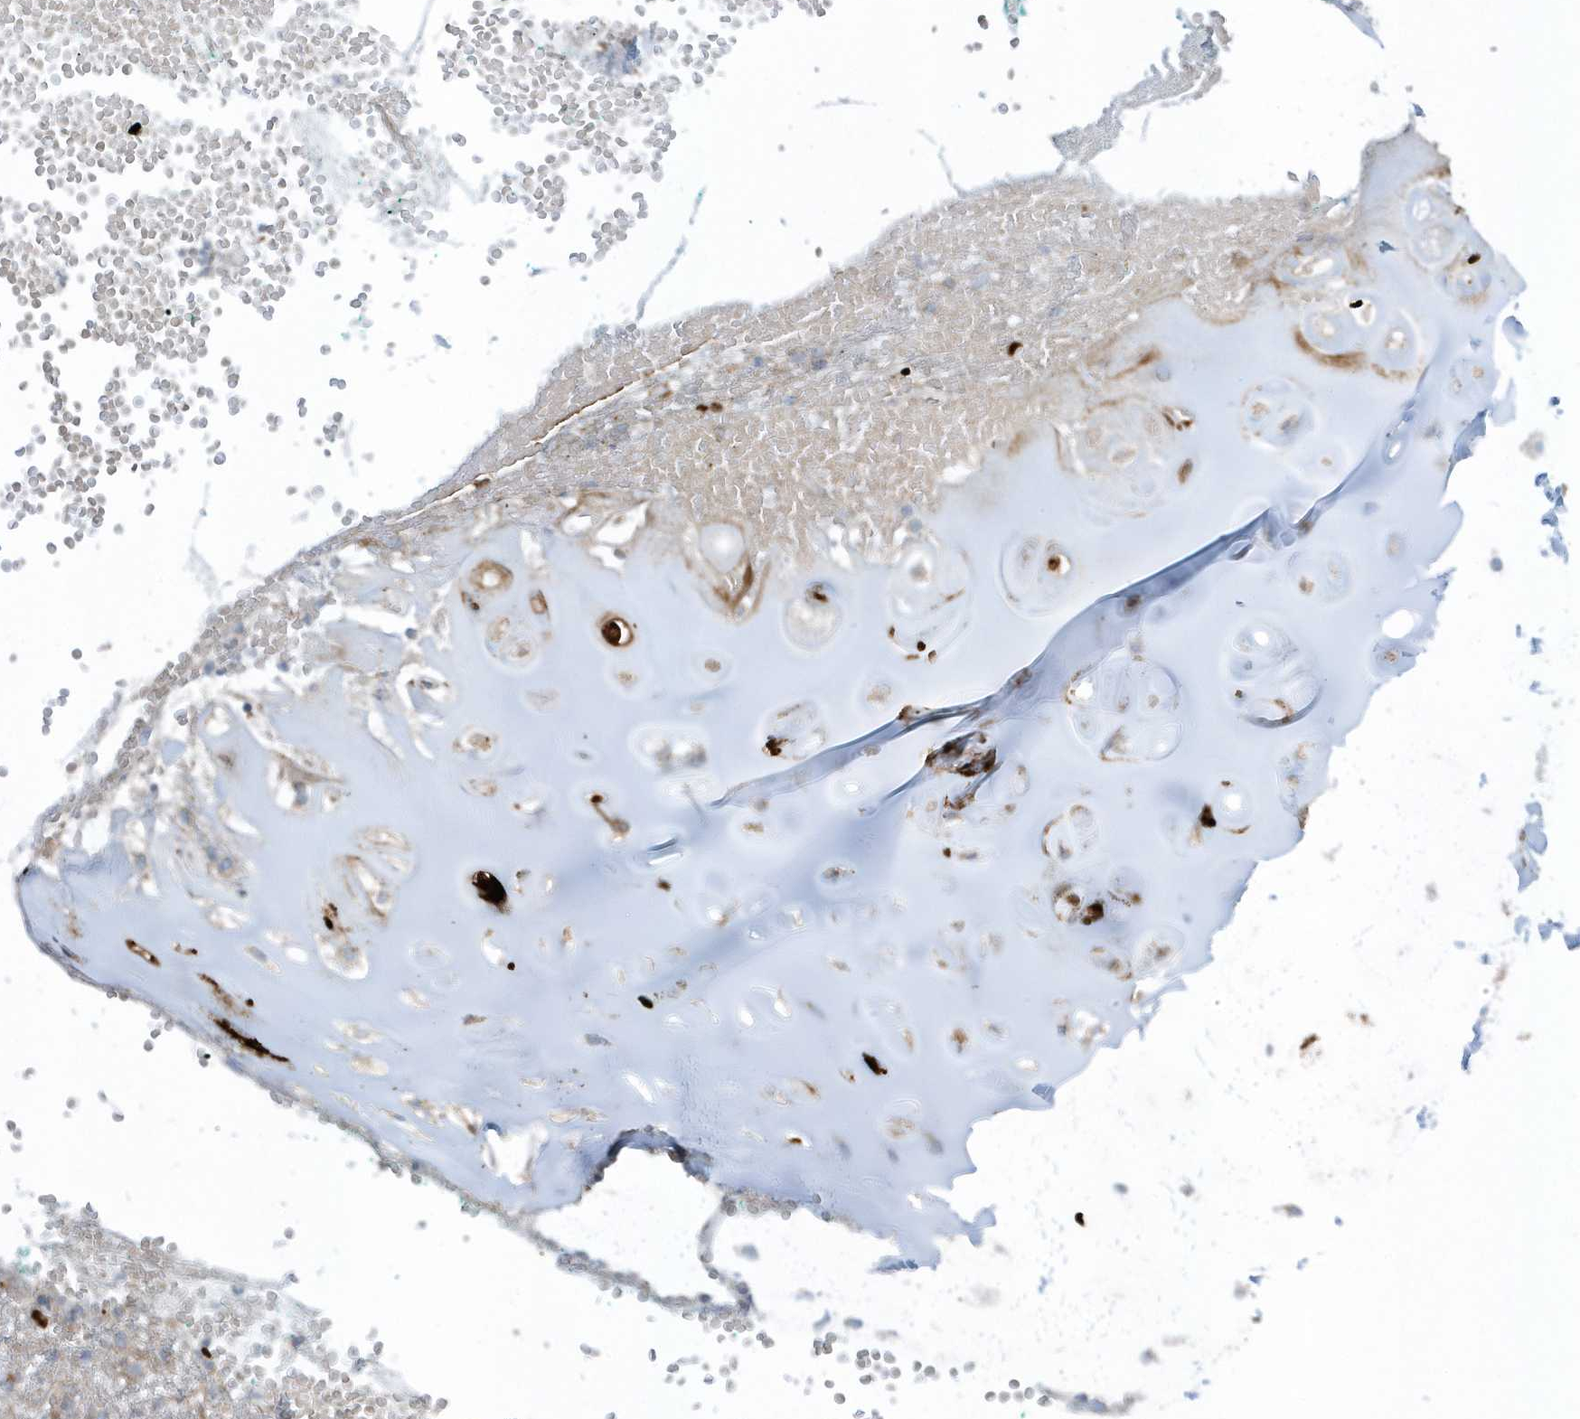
{"staining": {"intensity": "negative", "quantity": "none", "location": "none"}, "tissue": "adipose tissue", "cell_type": "Adipocytes", "image_type": "normal", "snomed": [{"axis": "morphology", "description": "Normal tissue, NOS"}, {"axis": "morphology", "description": "Basal cell carcinoma"}, {"axis": "topography", "description": "Cartilage tissue"}, {"axis": "topography", "description": "Nasopharynx"}, {"axis": "topography", "description": "Oral tissue"}], "caption": "Immunohistochemistry histopathology image of normal adipose tissue stained for a protein (brown), which displays no staining in adipocytes. (DAB (3,3'-diaminobenzidine) immunohistochemistry (IHC) visualized using brightfield microscopy, high magnification).", "gene": "SLC38A2", "patient": {"sex": "female", "age": 77}}